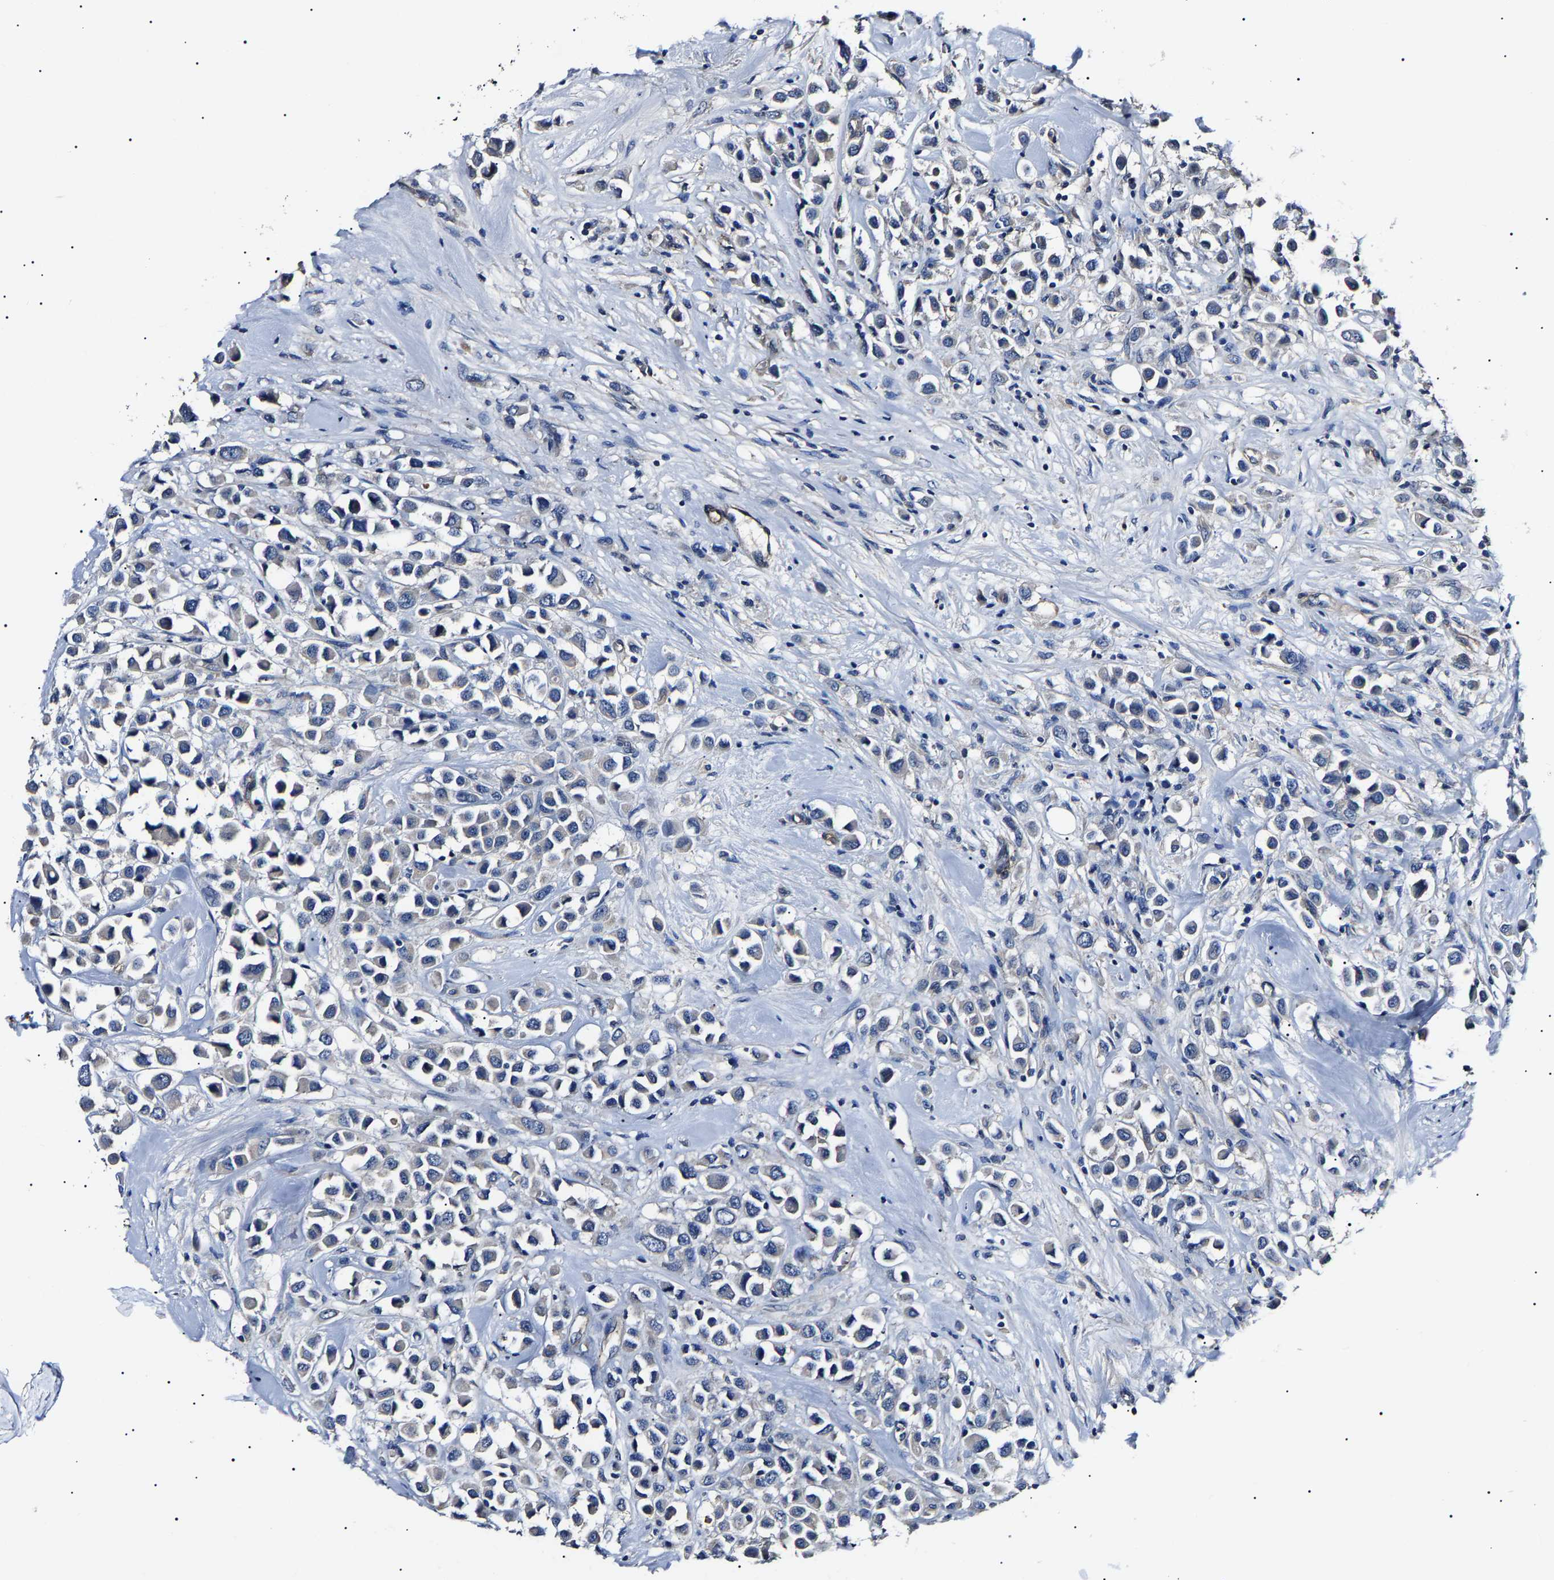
{"staining": {"intensity": "negative", "quantity": "none", "location": "none"}, "tissue": "breast cancer", "cell_type": "Tumor cells", "image_type": "cancer", "snomed": [{"axis": "morphology", "description": "Duct carcinoma"}, {"axis": "topography", "description": "Breast"}], "caption": "A micrograph of breast infiltrating ductal carcinoma stained for a protein shows no brown staining in tumor cells.", "gene": "KLHL42", "patient": {"sex": "female", "age": 61}}